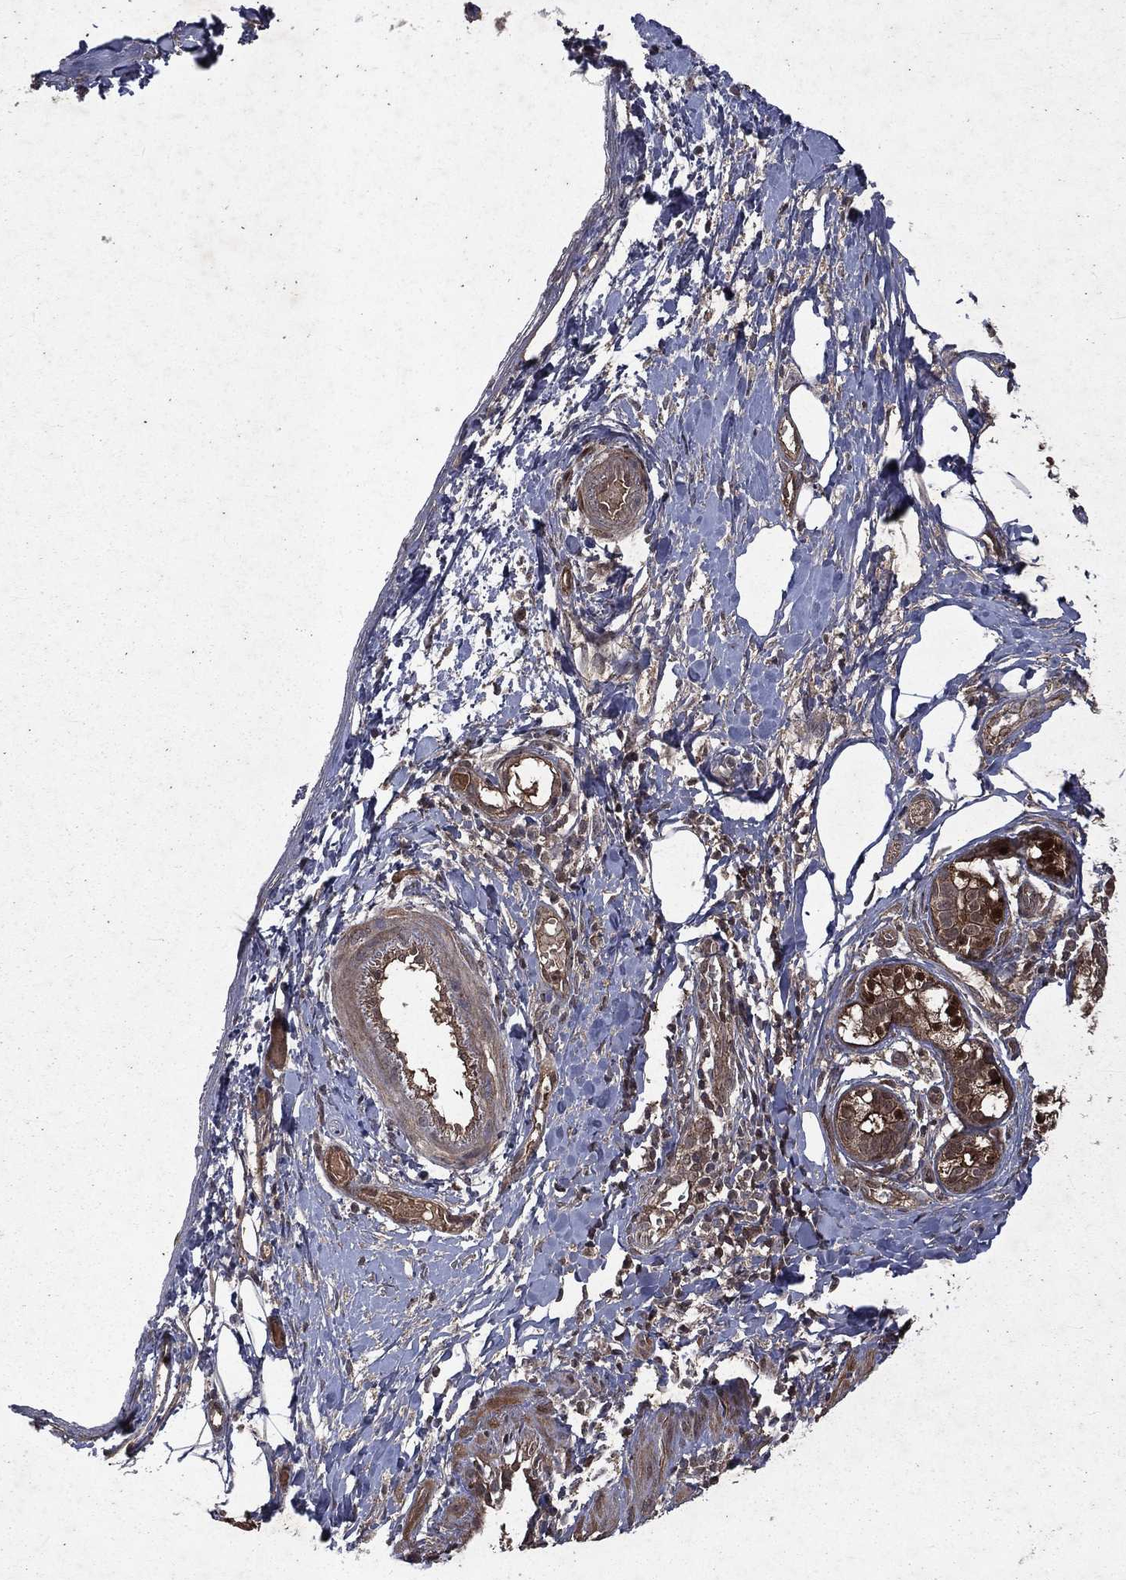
{"staining": {"intensity": "negative", "quantity": "none", "location": "none"}, "tissue": "skin cancer", "cell_type": "Tumor cells", "image_type": "cancer", "snomed": [{"axis": "morphology", "description": "Squamous cell carcinoma, NOS"}, {"axis": "topography", "description": "Skin"}, {"axis": "topography", "description": "Subcutis"}], "caption": "Micrograph shows no protein positivity in tumor cells of squamous cell carcinoma (skin) tissue.", "gene": "FGD1", "patient": {"sex": "male", "age": 73}}